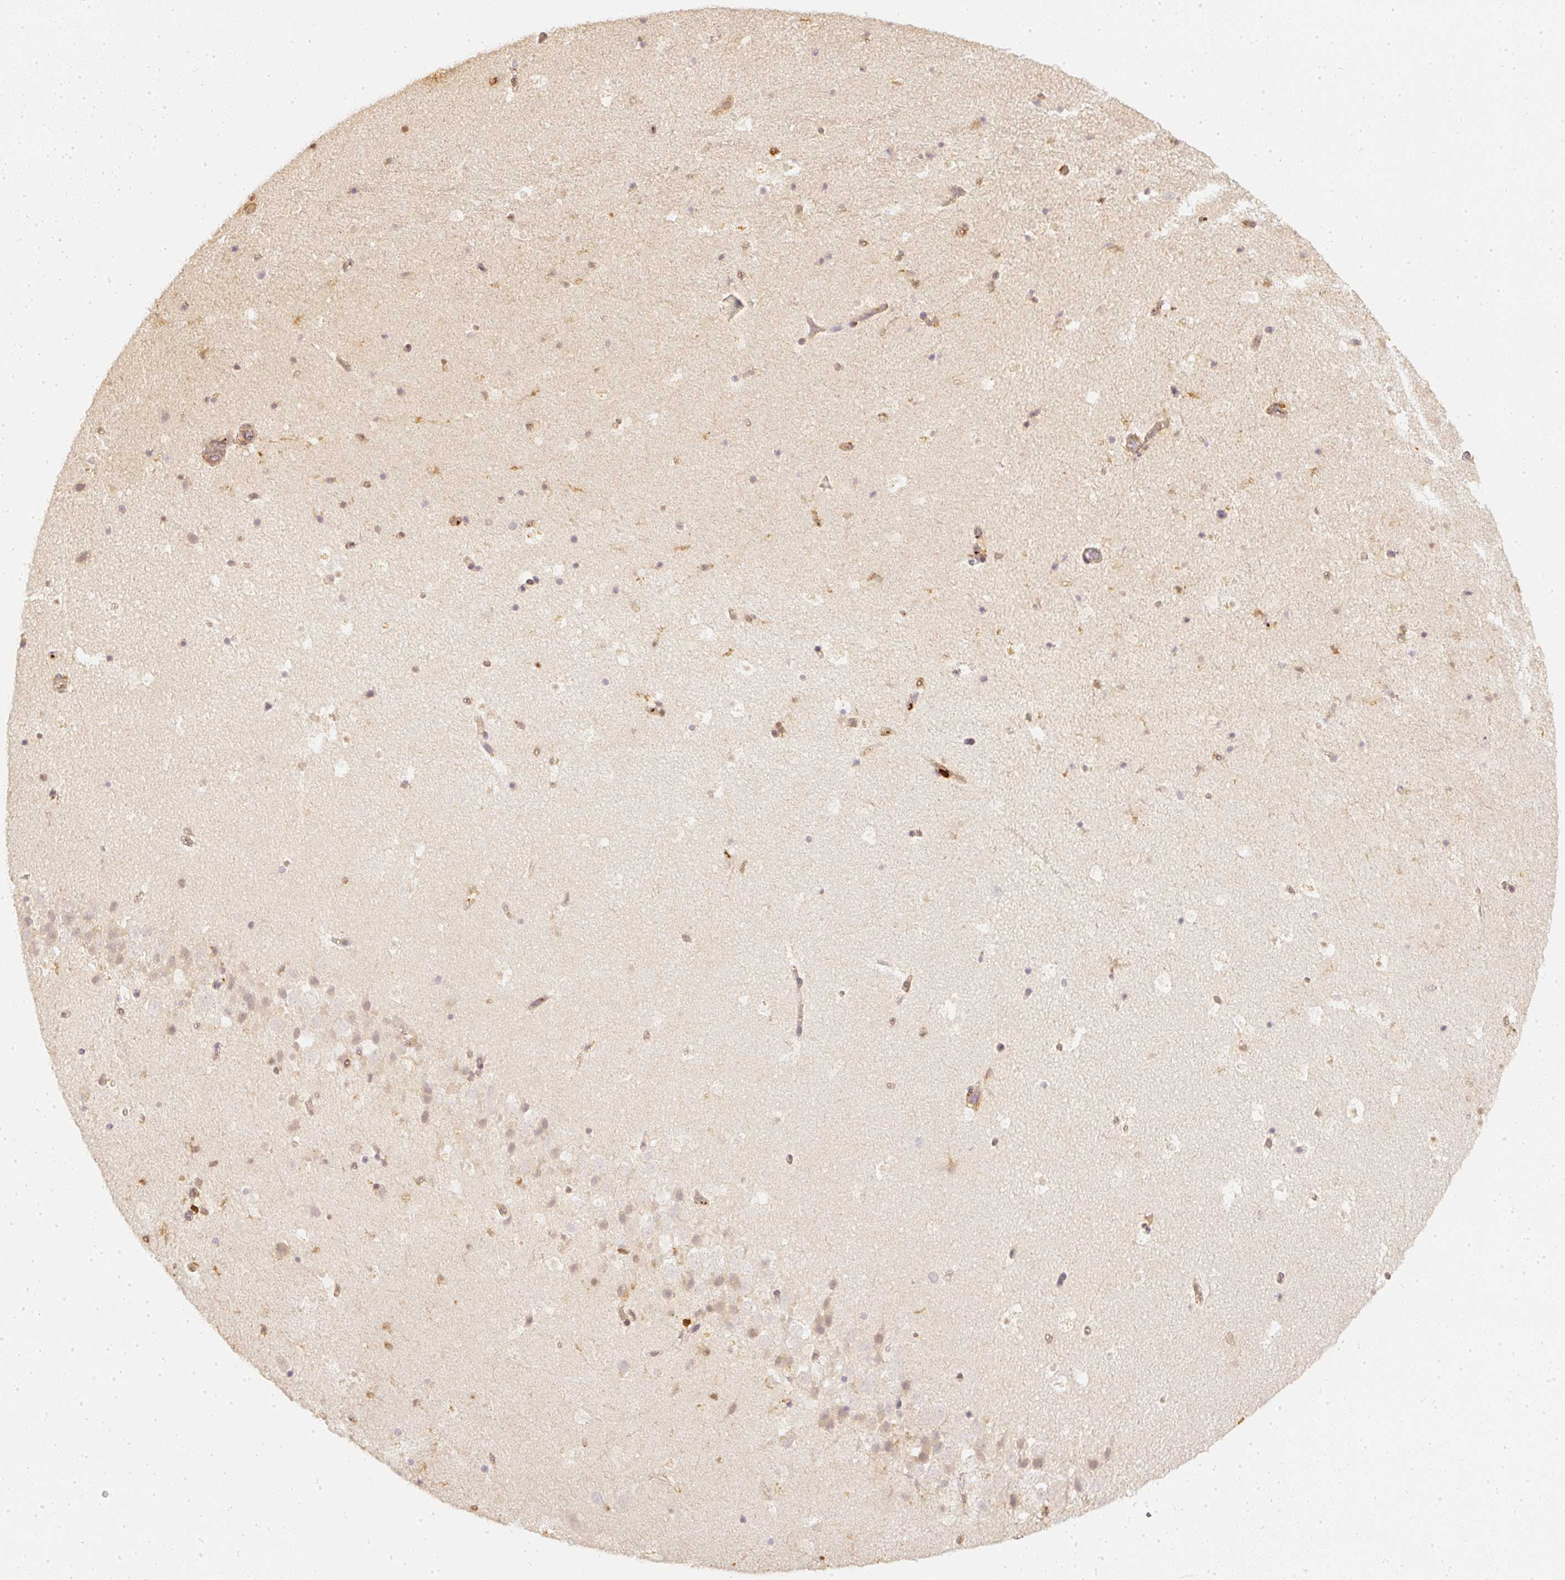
{"staining": {"intensity": "weak", "quantity": "25%-75%", "location": "cytoplasmic/membranous"}, "tissue": "hippocampus", "cell_type": "Glial cells", "image_type": "normal", "snomed": [{"axis": "morphology", "description": "Normal tissue, NOS"}, {"axis": "topography", "description": "Hippocampus"}], "caption": "Approximately 25%-75% of glial cells in unremarkable hippocampus reveal weak cytoplasmic/membranous protein staining as visualized by brown immunohistochemical staining.", "gene": "PFN1", "patient": {"sex": "male", "age": 37}}